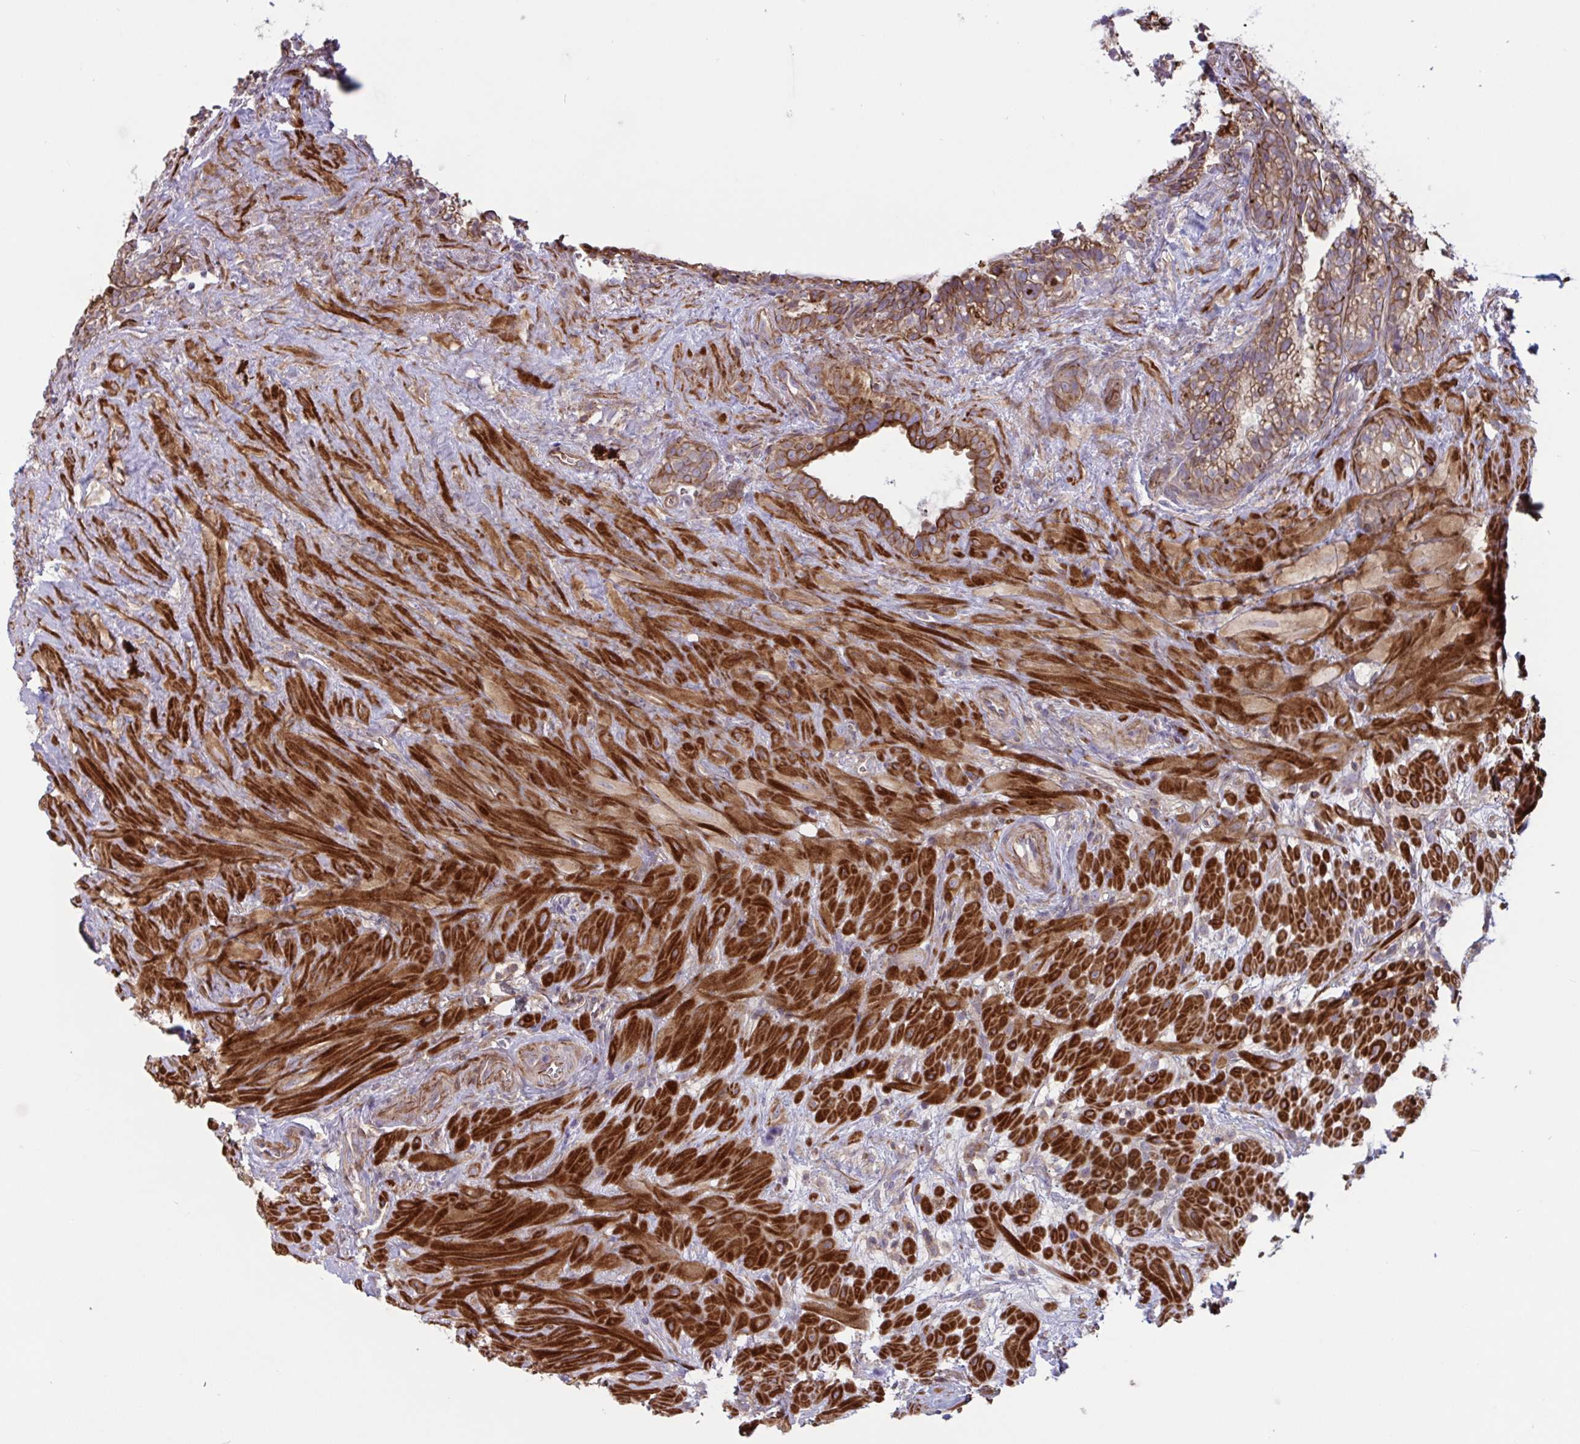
{"staining": {"intensity": "moderate", "quantity": ">75%", "location": "cytoplasmic/membranous"}, "tissue": "seminal vesicle", "cell_type": "Glandular cells", "image_type": "normal", "snomed": [{"axis": "morphology", "description": "Normal tissue, NOS"}, {"axis": "topography", "description": "Seminal veicle"}], "caption": "This image reveals immunohistochemistry (IHC) staining of unremarkable seminal vesicle, with medium moderate cytoplasmic/membranous positivity in approximately >75% of glandular cells.", "gene": "TANK", "patient": {"sex": "male", "age": 76}}